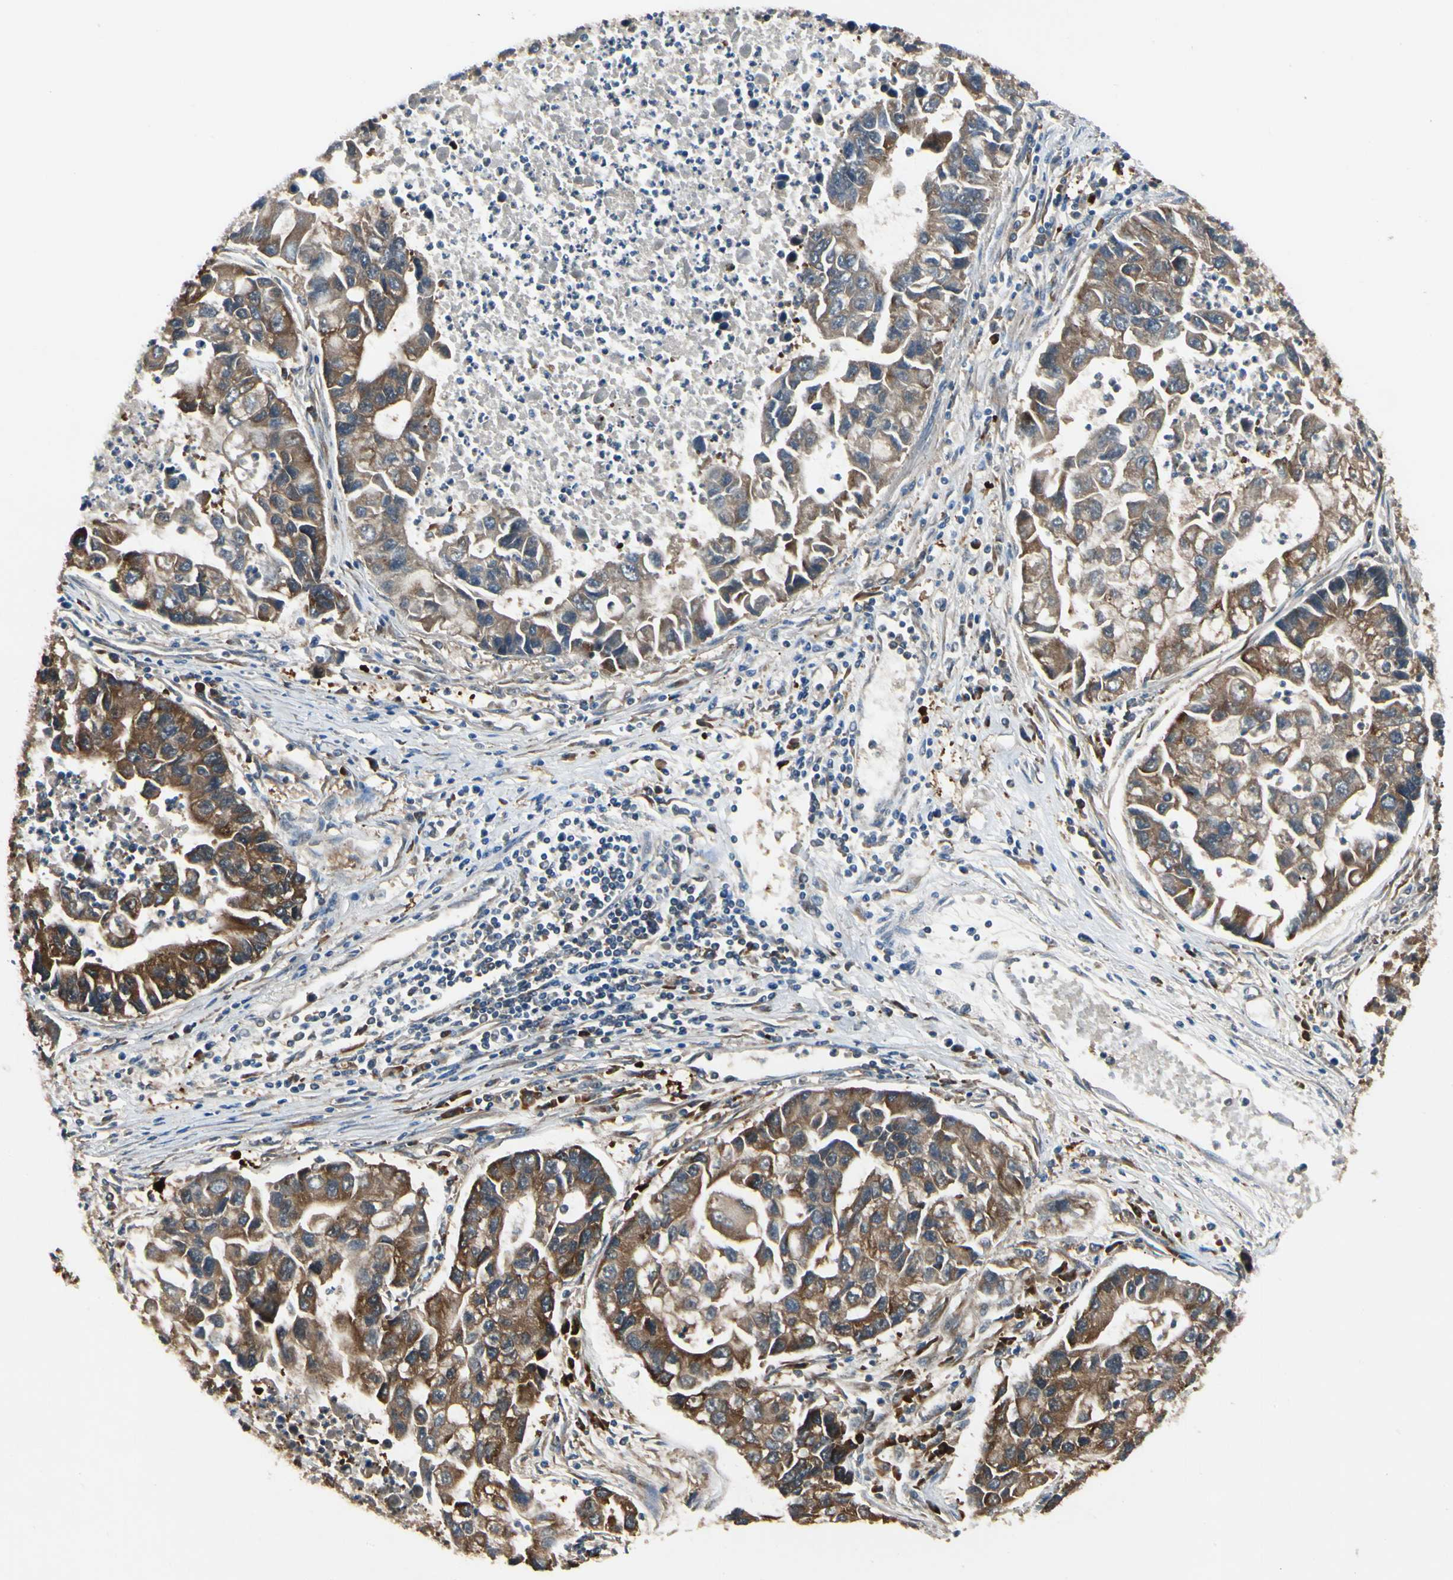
{"staining": {"intensity": "strong", "quantity": ">75%", "location": "cytoplasmic/membranous"}, "tissue": "lung cancer", "cell_type": "Tumor cells", "image_type": "cancer", "snomed": [{"axis": "morphology", "description": "Adenocarcinoma, NOS"}, {"axis": "topography", "description": "Lung"}], "caption": "Brown immunohistochemical staining in human adenocarcinoma (lung) demonstrates strong cytoplasmic/membranous staining in about >75% of tumor cells.", "gene": "NME1-NME2", "patient": {"sex": "female", "age": 51}}